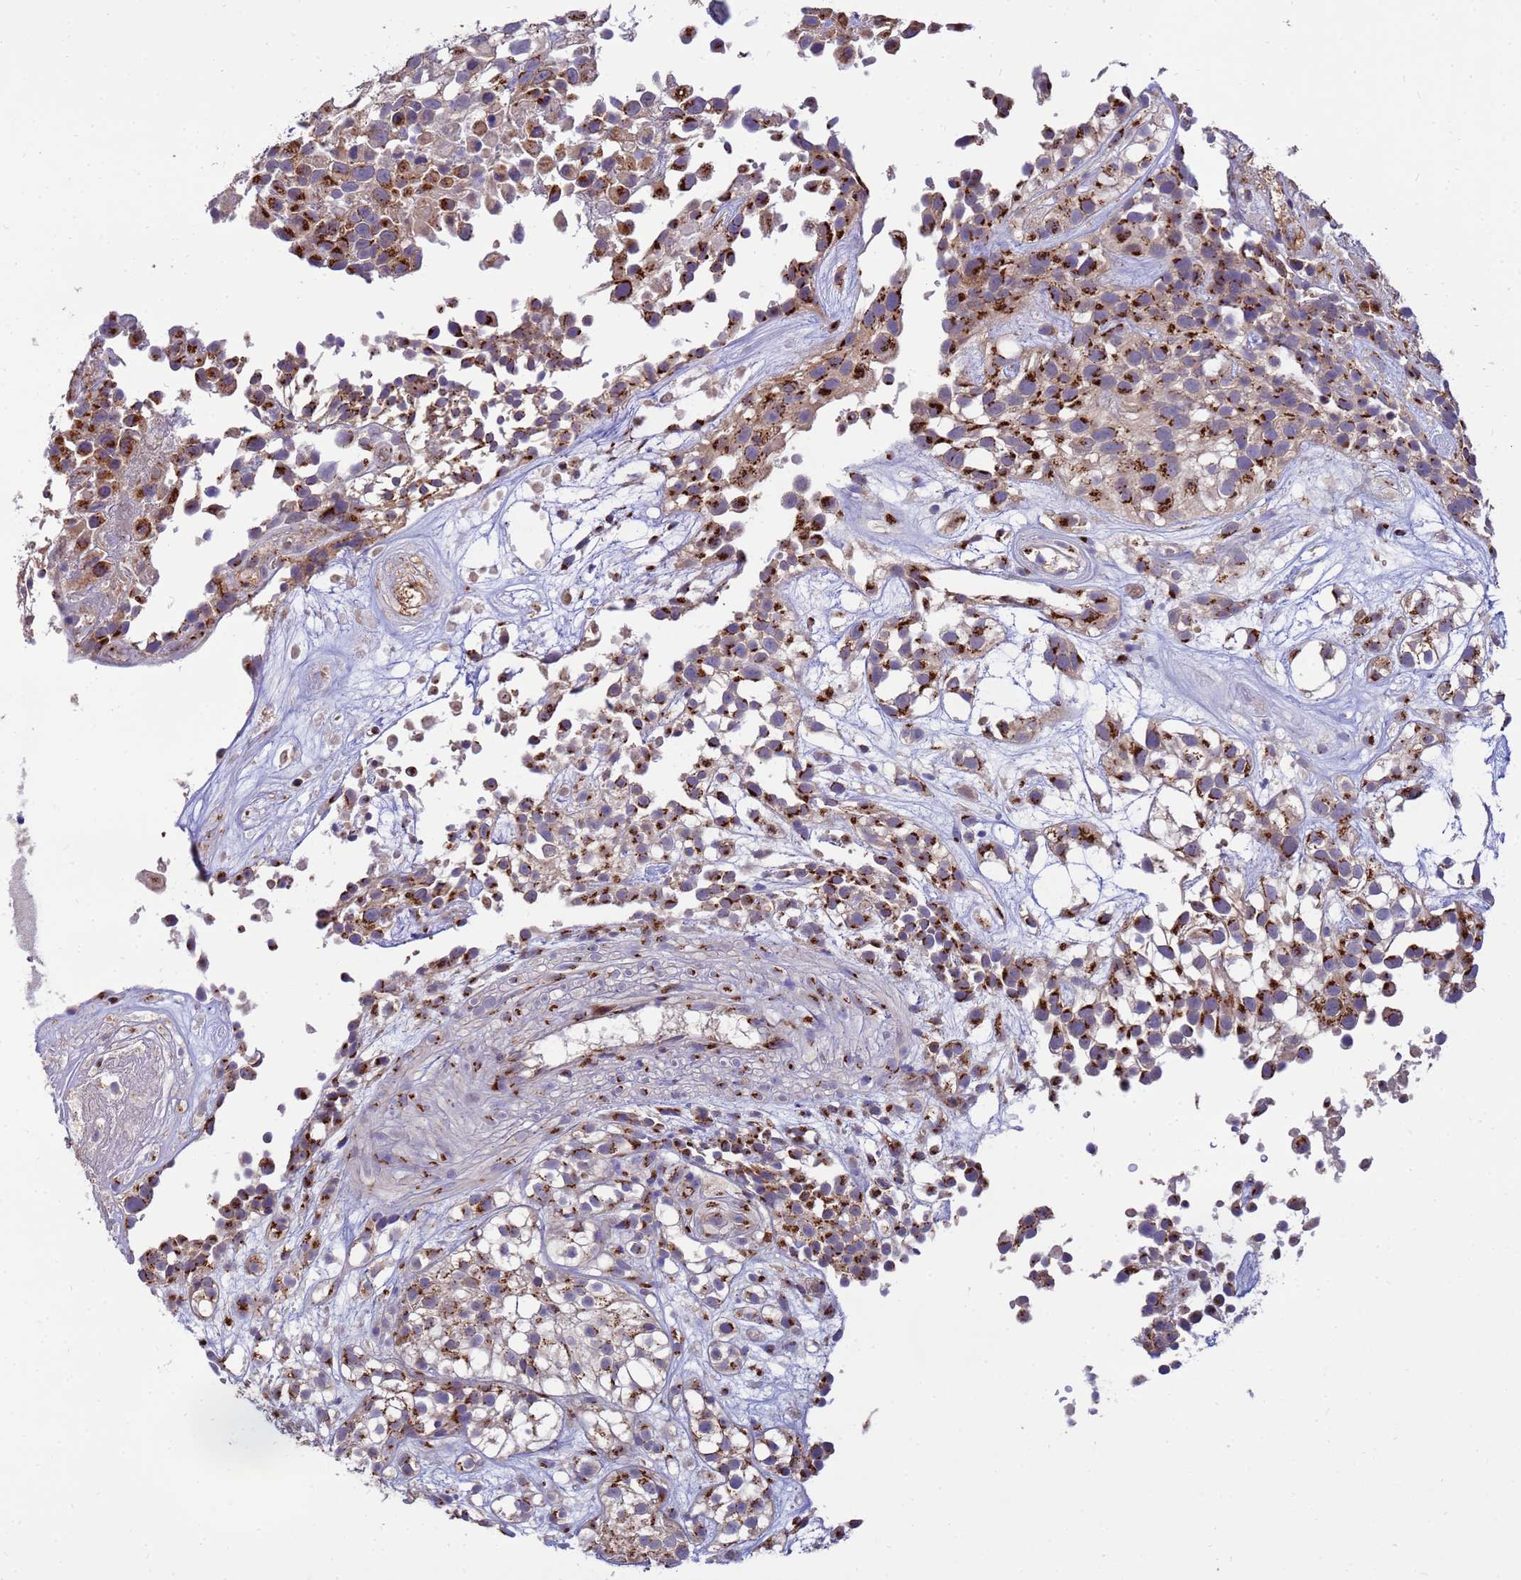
{"staining": {"intensity": "strong", "quantity": ">75%", "location": "cytoplasmic/membranous"}, "tissue": "urothelial cancer", "cell_type": "Tumor cells", "image_type": "cancer", "snomed": [{"axis": "morphology", "description": "Urothelial carcinoma, High grade"}, {"axis": "topography", "description": "Urinary bladder"}], "caption": "A brown stain highlights strong cytoplasmic/membranous staining of a protein in human urothelial carcinoma (high-grade) tumor cells.", "gene": "HPS3", "patient": {"sex": "male", "age": 56}}